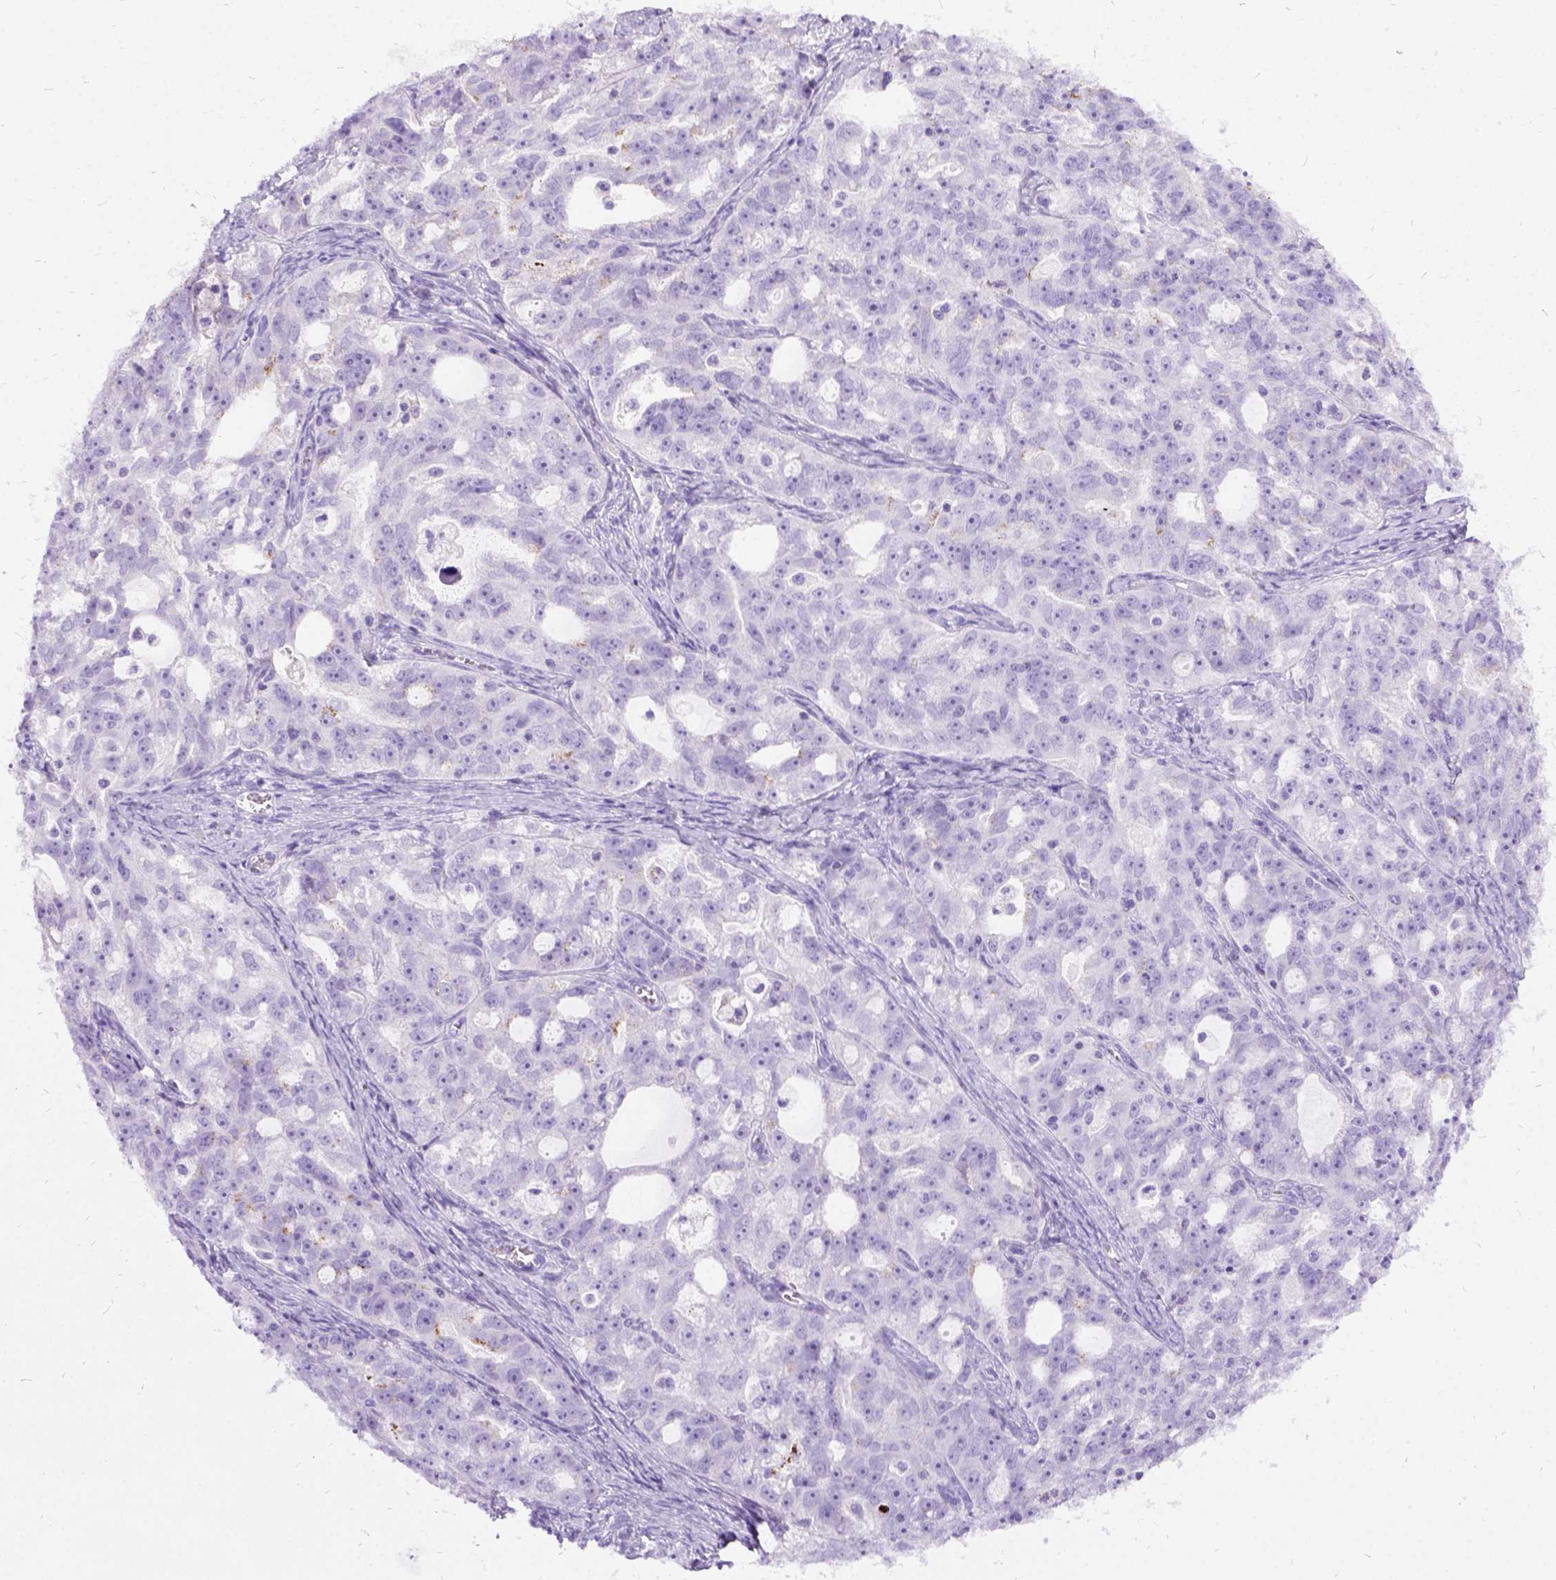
{"staining": {"intensity": "negative", "quantity": "none", "location": "none"}, "tissue": "ovarian cancer", "cell_type": "Tumor cells", "image_type": "cancer", "snomed": [{"axis": "morphology", "description": "Cystadenocarcinoma, serous, NOS"}, {"axis": "topography", "description": "Ovary"}], "caption": "Immunohistochemical staining of human serous cystadenocarcinoma (ovarian) displays no significant expression in tumor cells.", "gene": "PRG2", "patient": {"sex": "female", "age": 51}}